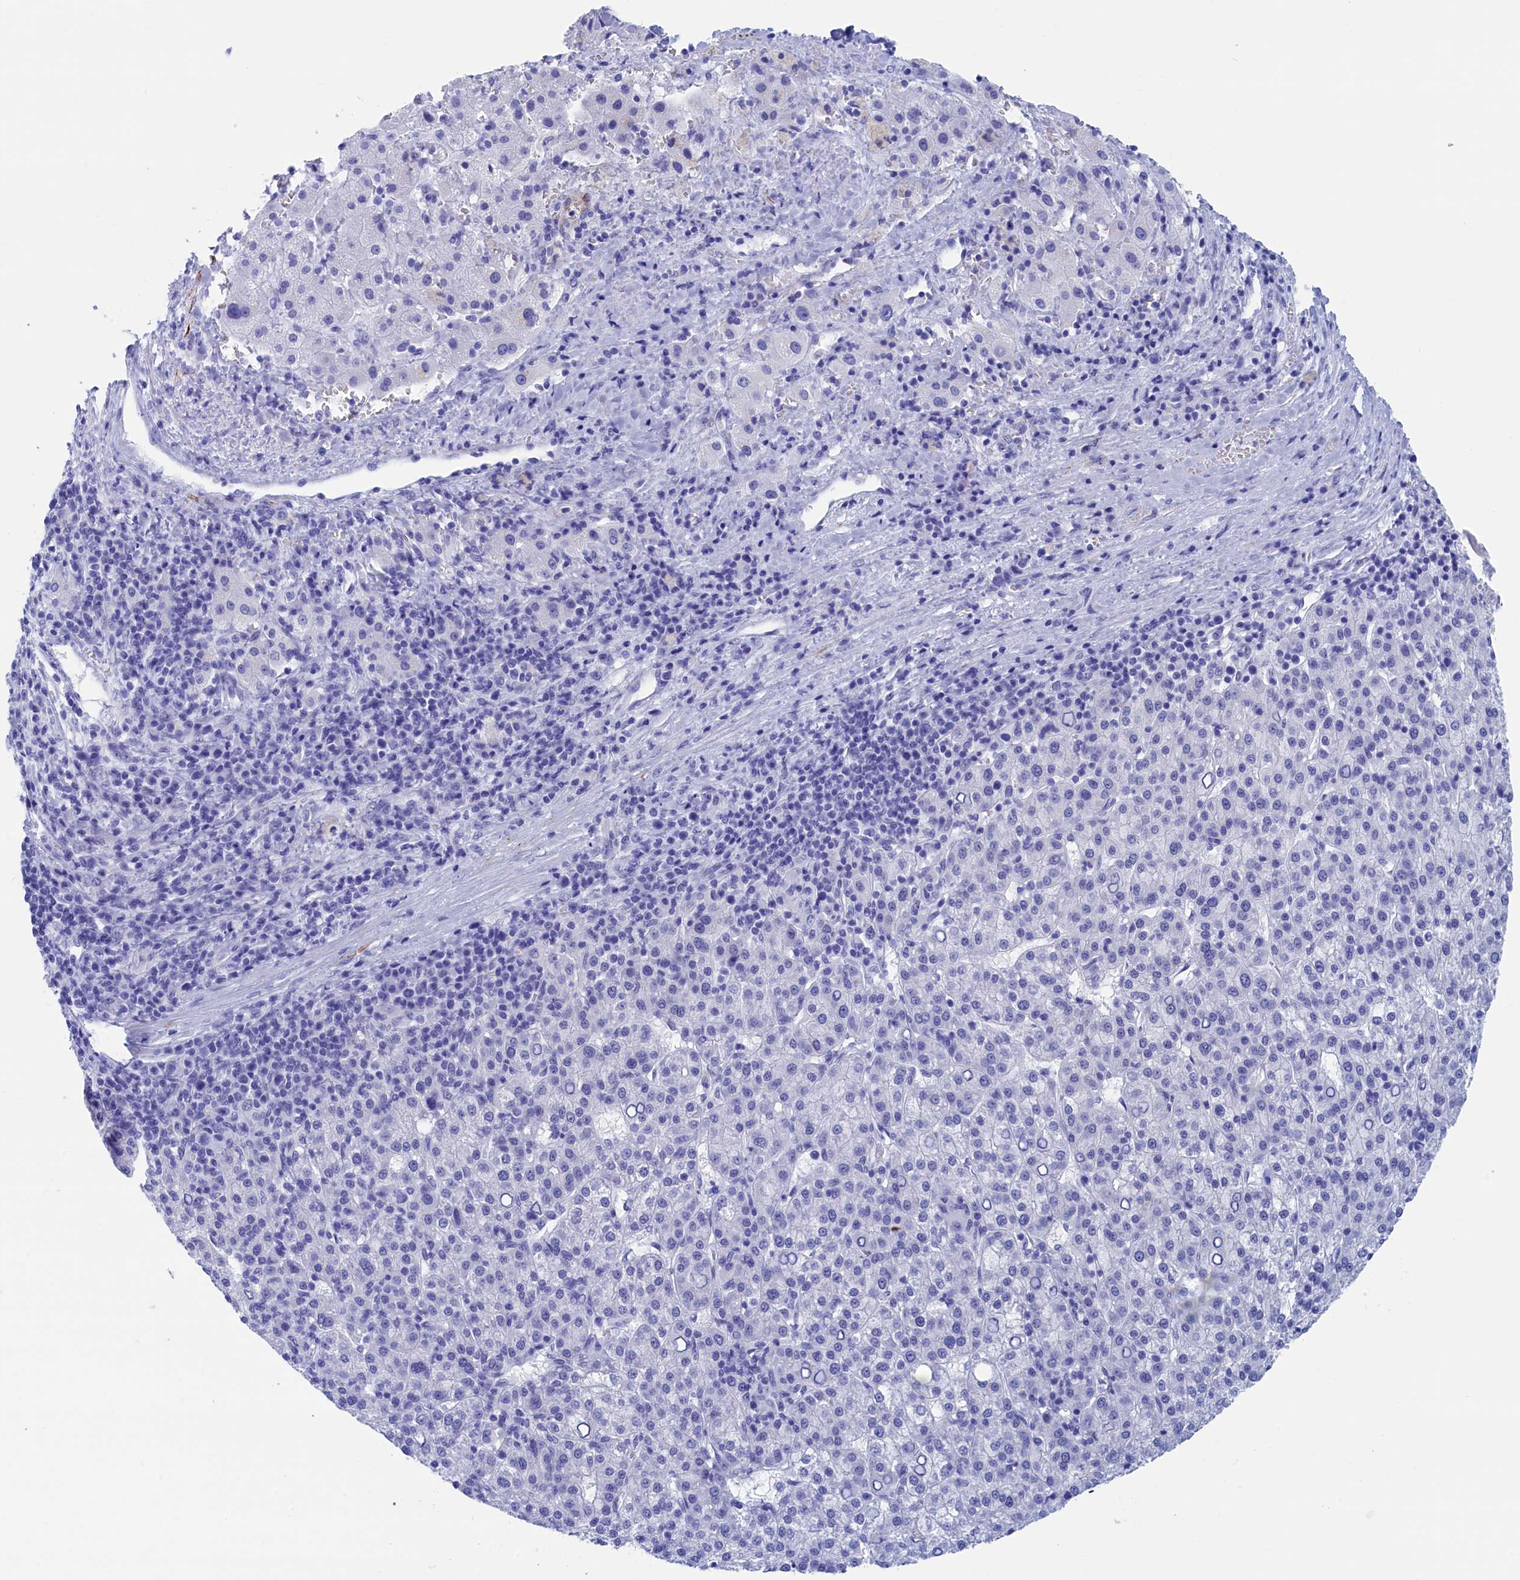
{"staining": {"intensity": "negative", "quantity": "none", "location": "none"}, "tissue": "liver cancer", "cell_type": "Tumor cells", "image_type": "cancer", "snomed": [{"axis": "morphology", "description": "Carcinoma, Hepatocellular, NOS"}, {"axis": "topography", "description": "Liver"}], "caption": "Micrograph shows no protein positivity in tumor cells of liver hepatocellular carcinoma tissue. The staining is performed using DAB (3,3'-diaminobenzidine) brown chromogen with nuclei counter-stained in using hematoxylin.", "gene": "WDR83", "patient": {"sex": "female", "age": 58}}